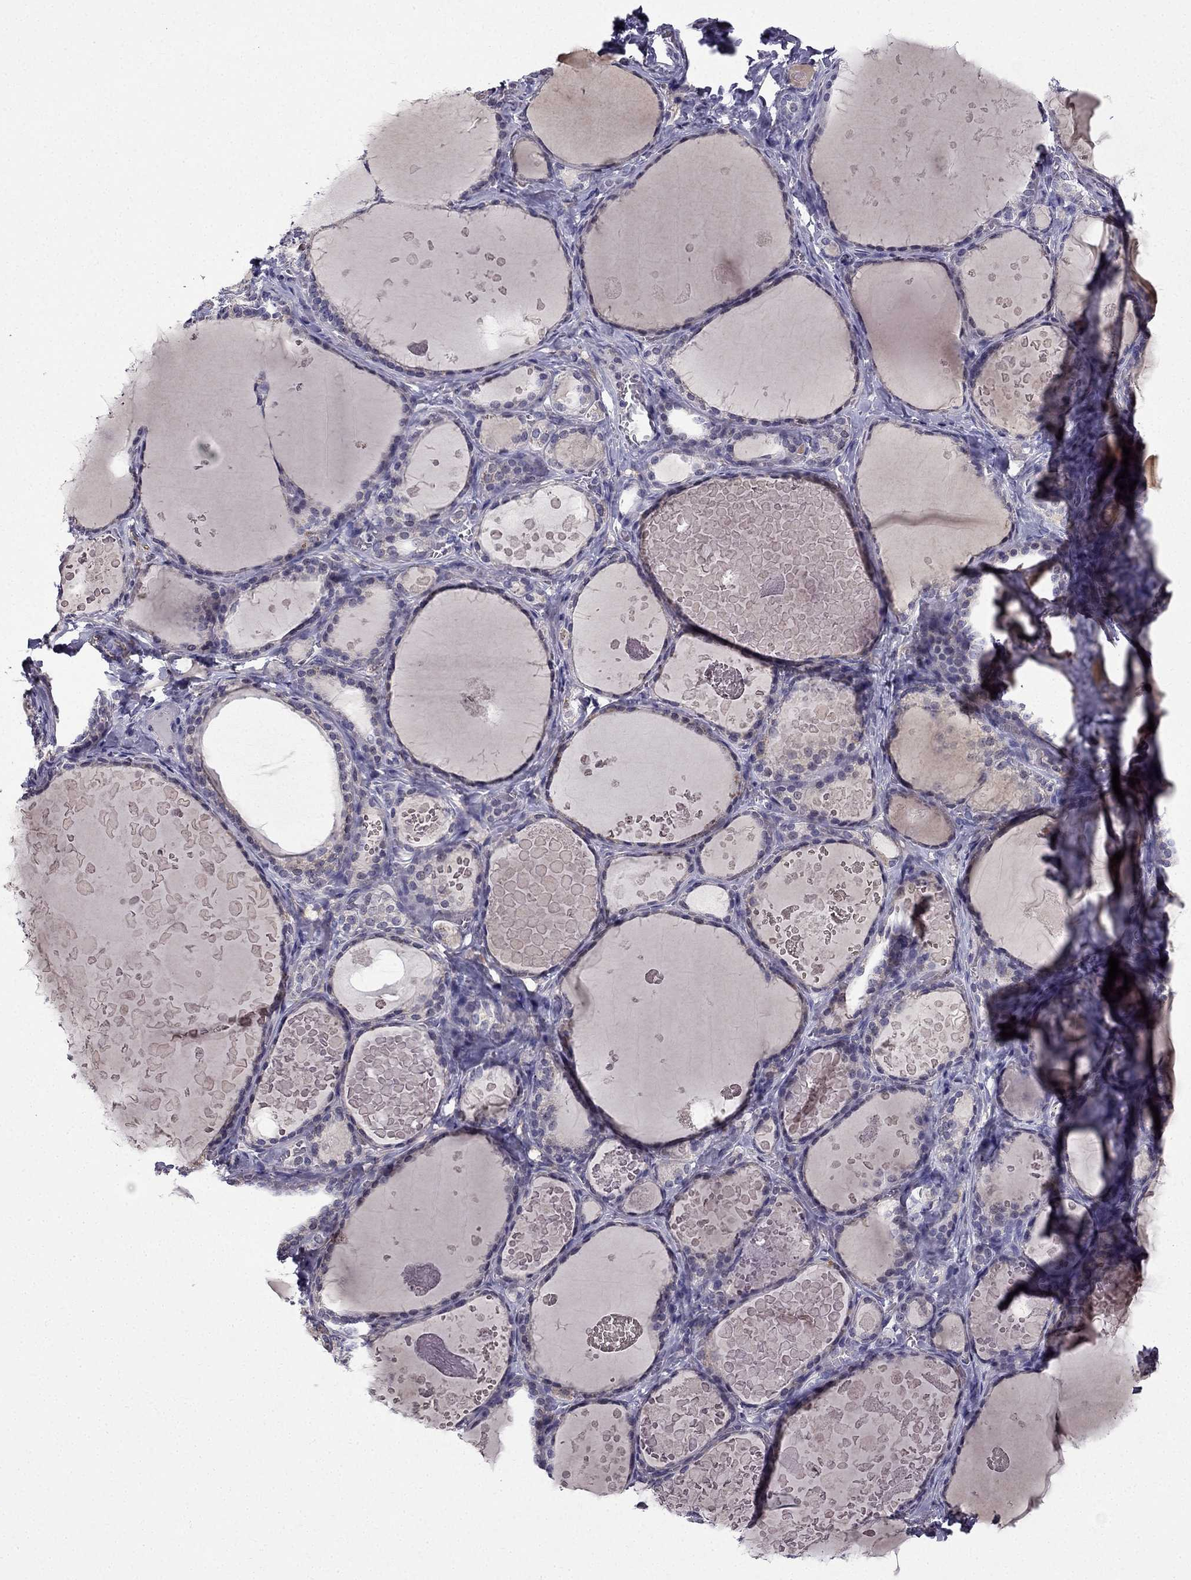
{"staining": {"intensity": "negative", "quantity": "none", "location": "none"}, "tissue": "thyroid gland", "cell_type": "Glandular cells", "image_type": "normal", "snomed": [{"axis": "morphology", "description": "Normal tissue, NOS"}, {"axis": "topography", "description": "Thyroid gland"}], "caption": "Immunohistochemistry of normal human thyroid gland shows no staining in glandular cells.", "gene": "SLC6A2", "patient": {"sex": "female", "age": 56}}